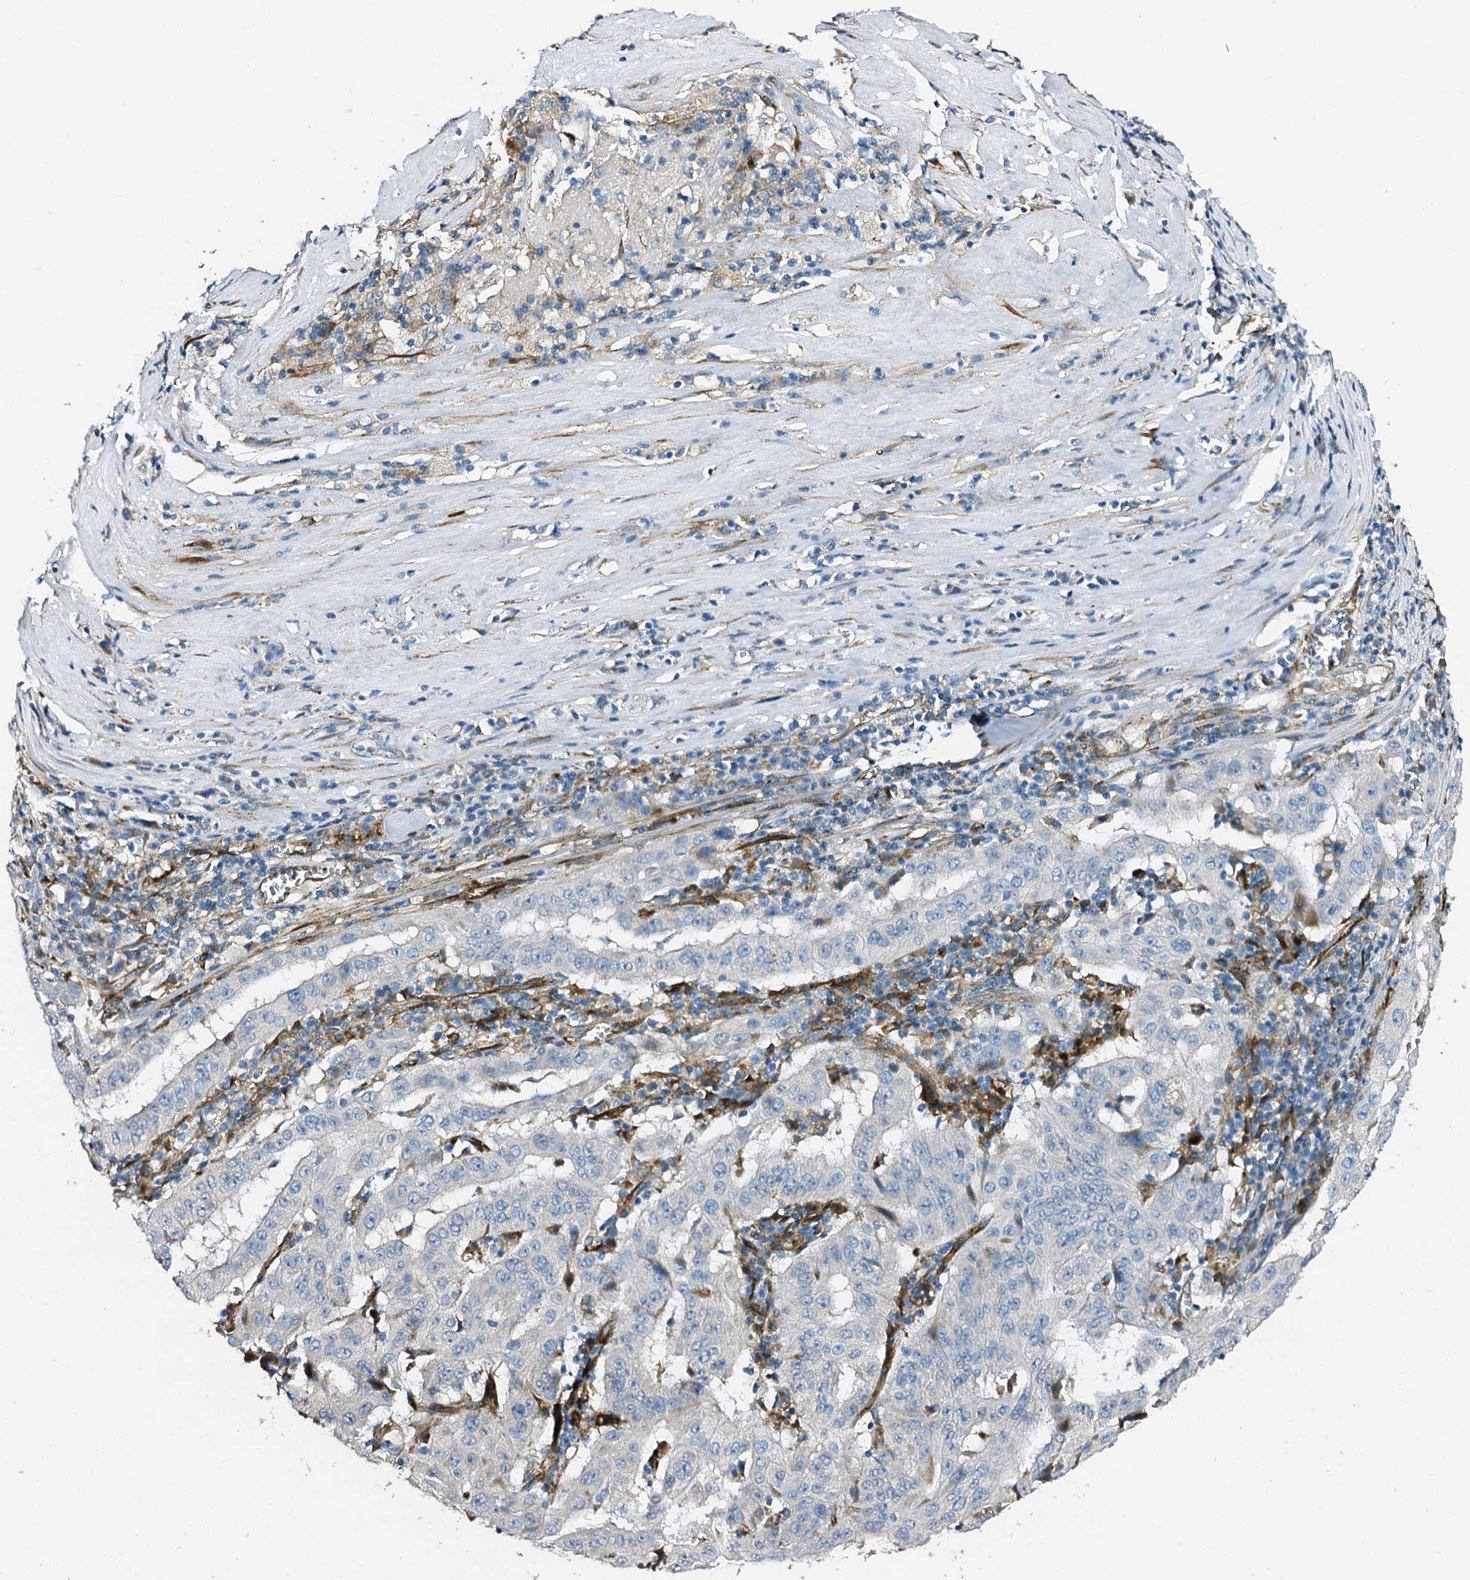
{"staining": {"intensity": "negative", "quantity": "none", "location": "none"}, "tissue": "pancreatic cancer", "cell_type": "Tumor cells", "image_type": "cancer", "snomed": [{"axis": "morphology", "description": "Adenocarcinoma, NOS"}, {"axis": "topography", "description": "Pancreas"}], "caption": "Immunohistochemistry image of neoplastic tissue: human pancreatic cancer (adenocarcinoma) stained with DAB (3,3'-diaminobenzidine) reveals no significant protein positivity in tumor cells.", "gene": "DBX1", "patient": {"sex": "male", "age": 63}}